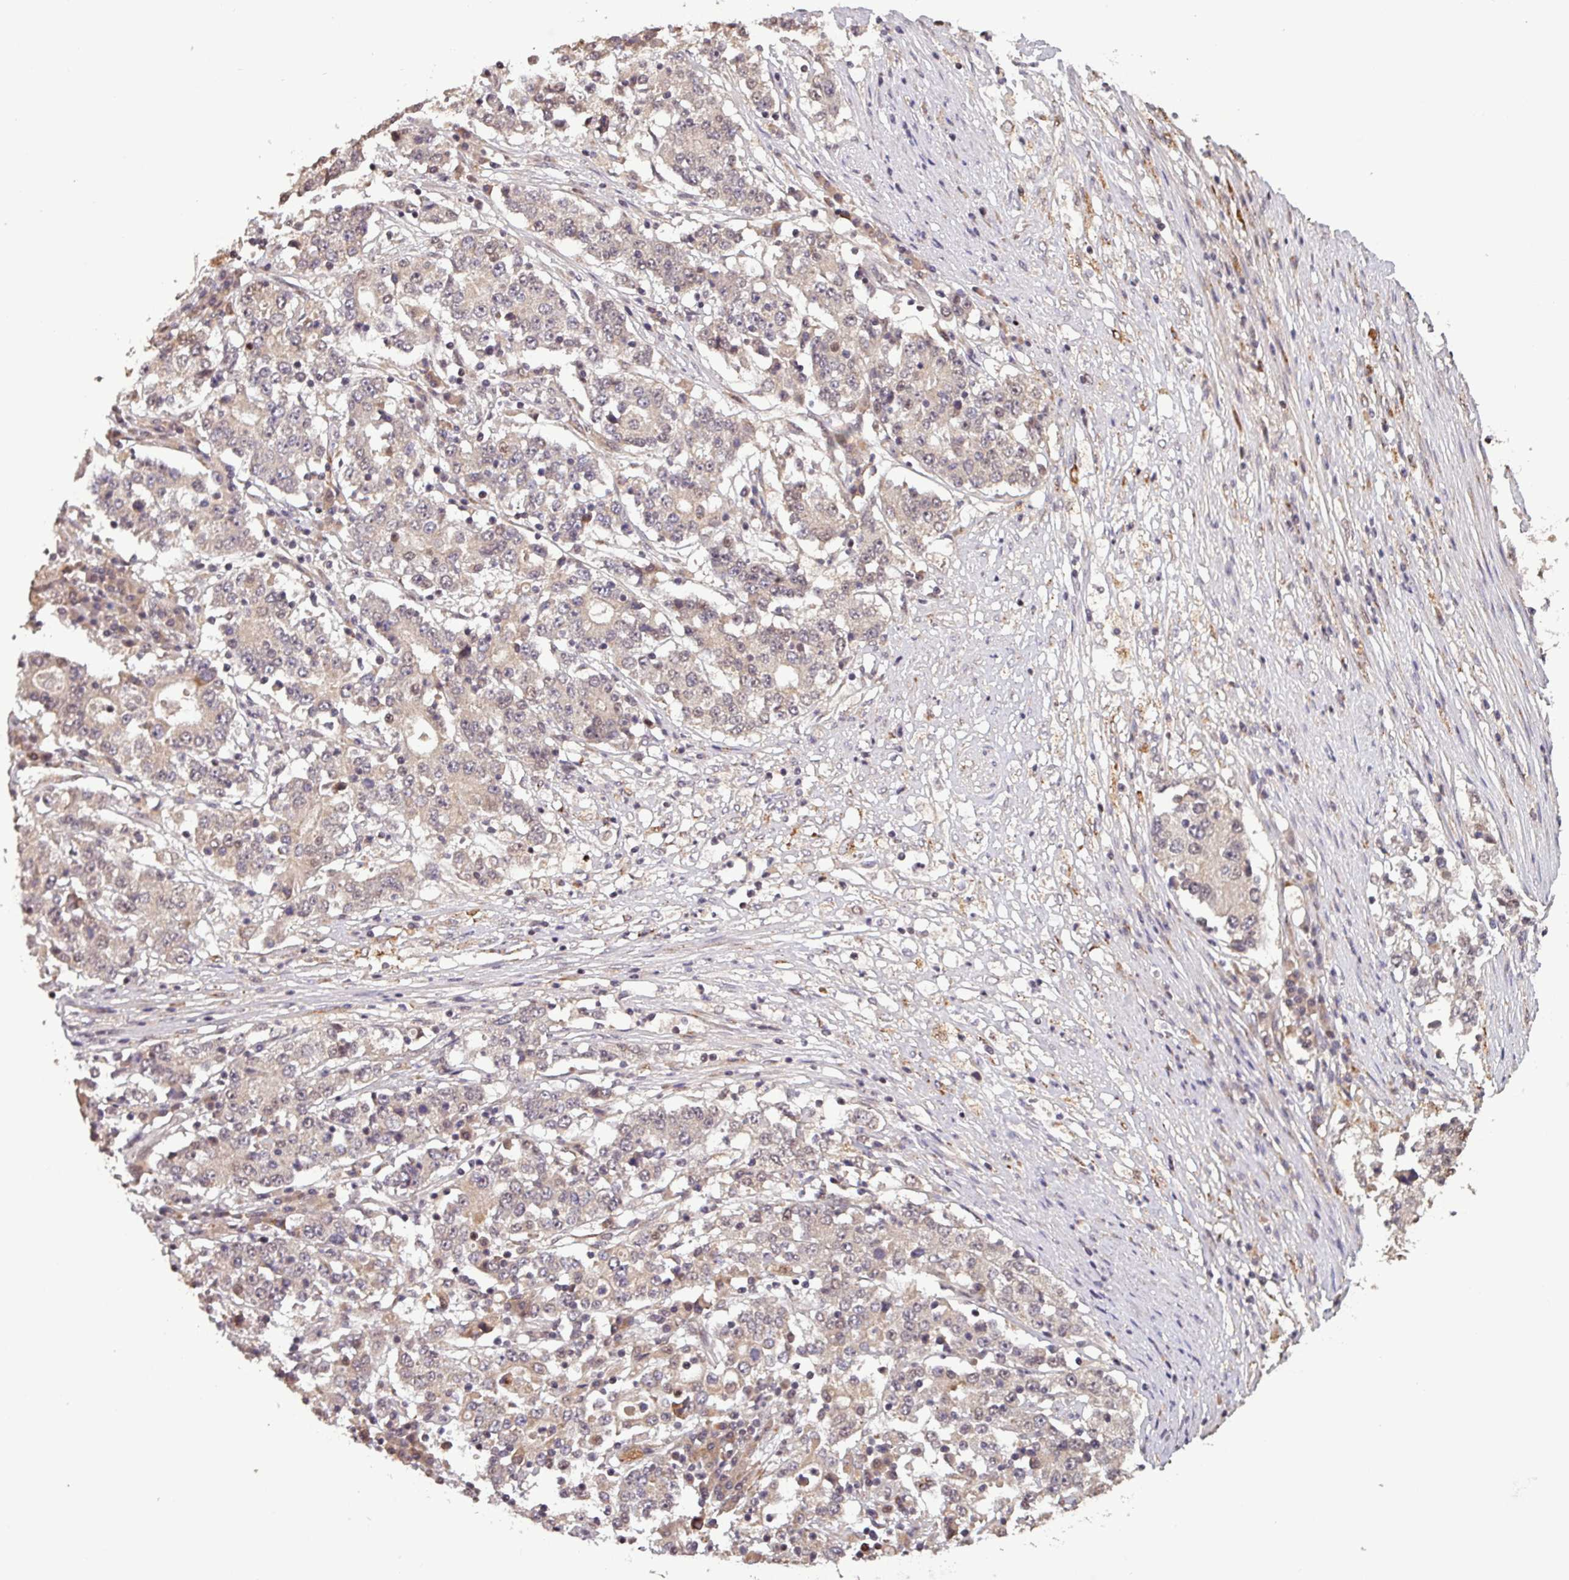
{"staining": {"intensity": "weak", "quantity": "<25%", "location": "nuclear"}, "tissue": "stomach cancer", "cell_type": "Tumor cells", "image_type": "cancer", "snomed": [{"axis": "morphology", "description": "Adenocarcinoma, NOS"}, {"axis": "topography", "description": "Stomach"}], "caption": "Stomach cancer (adenocarcinoma) stained for a protein using immunohistochemistry reveals no positivity tumor cells.", "gene": "NOB1", "patient": {"sex": "male", "age": 59}}